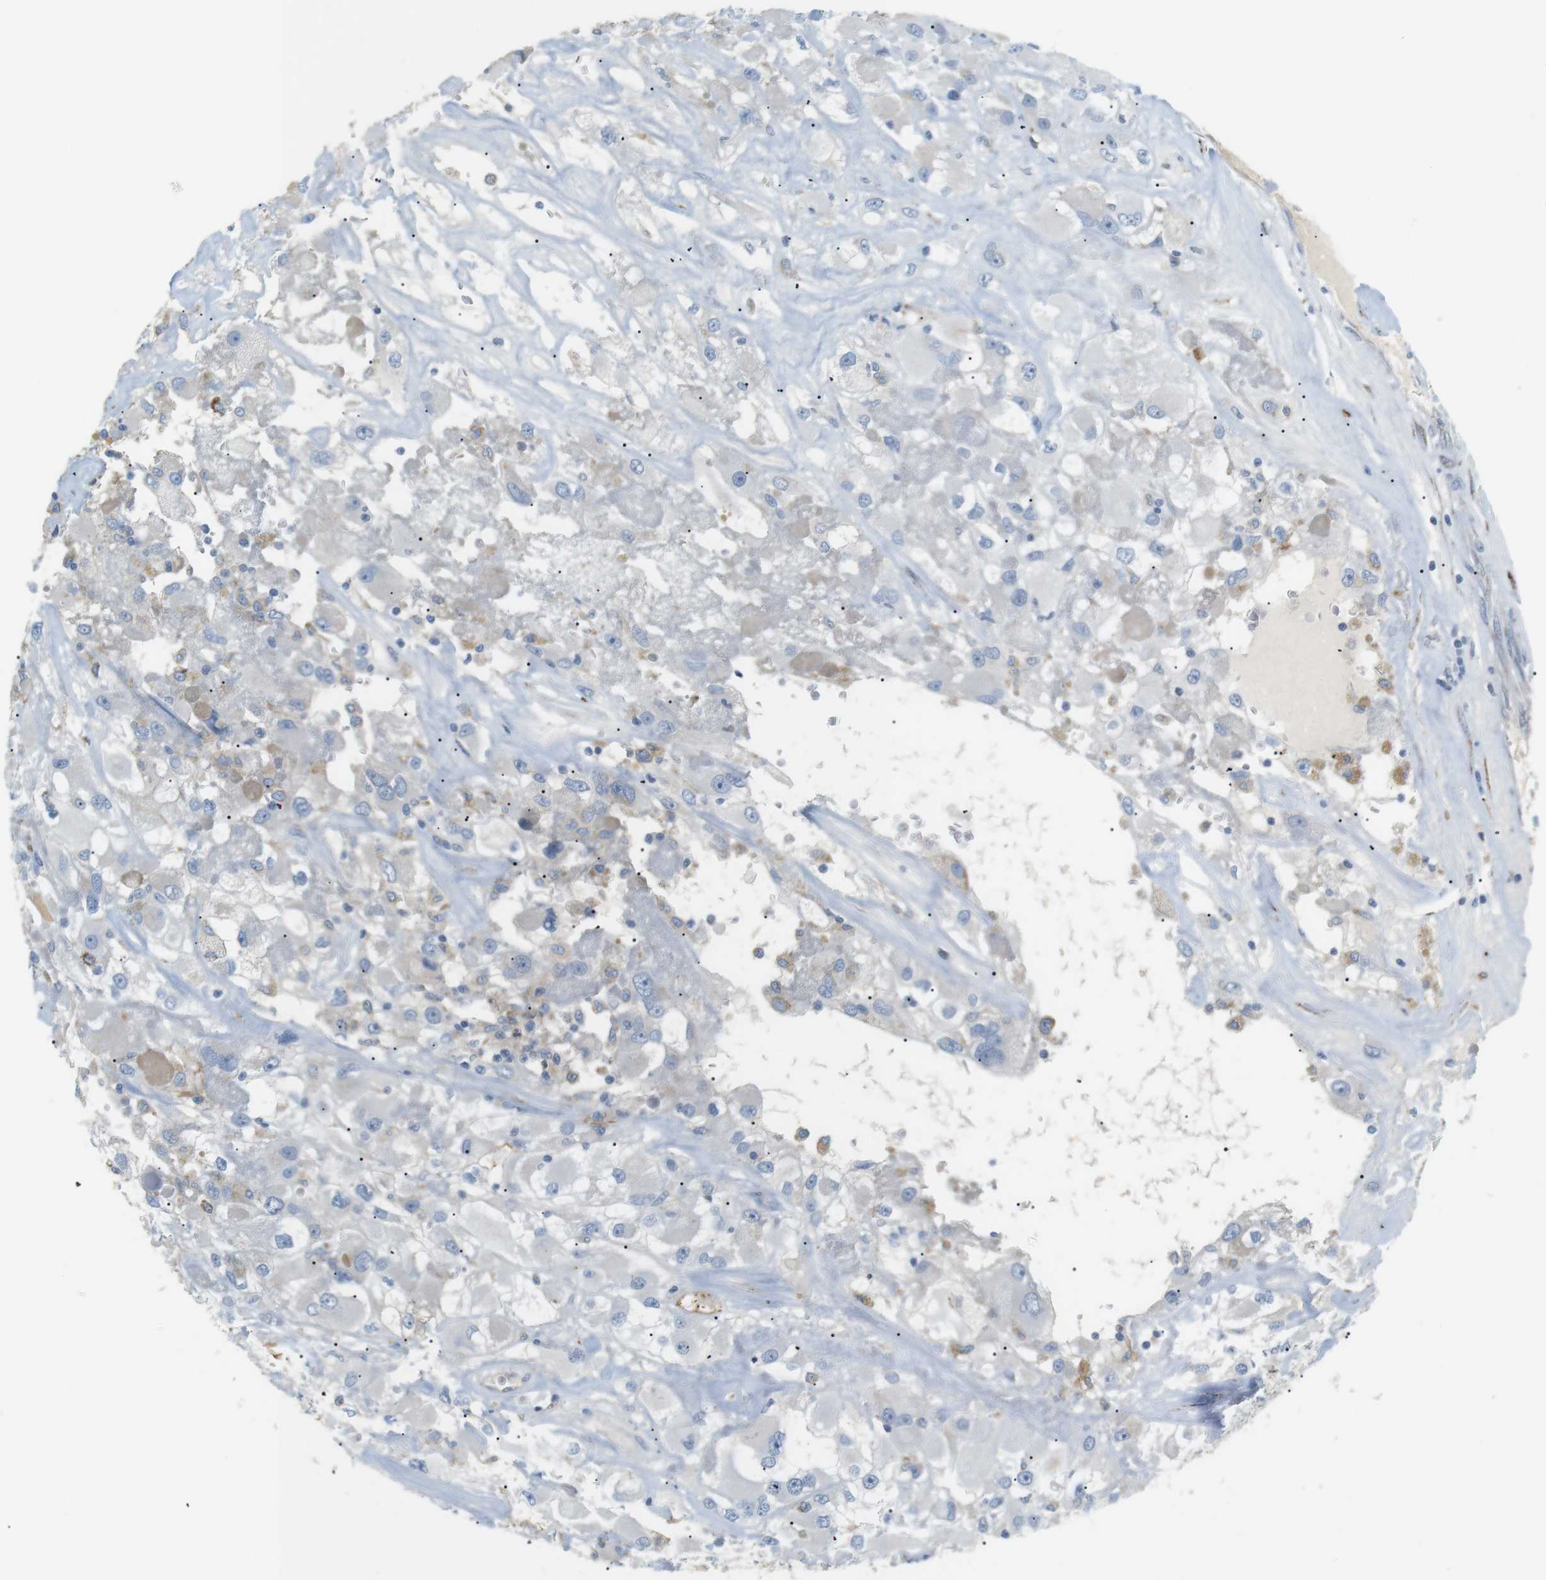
{"staining": {"intensity": "negative", "quantity": "none", "location": "none"}, "tissue": "renal cancer", "cell_type": "Tumor cells", "image_type": "cancer", "snomed": [{"axis": "morphology", "description": "Adenocarcinoma, NOS"}, {"axis": "topography", "description": "Kidney"}], "caption": "There is no significant positivity in tumor cells of adenocarcinoma (renal).", "gene": "CD300E", "patient": {"sex": "female", "age": 52}}